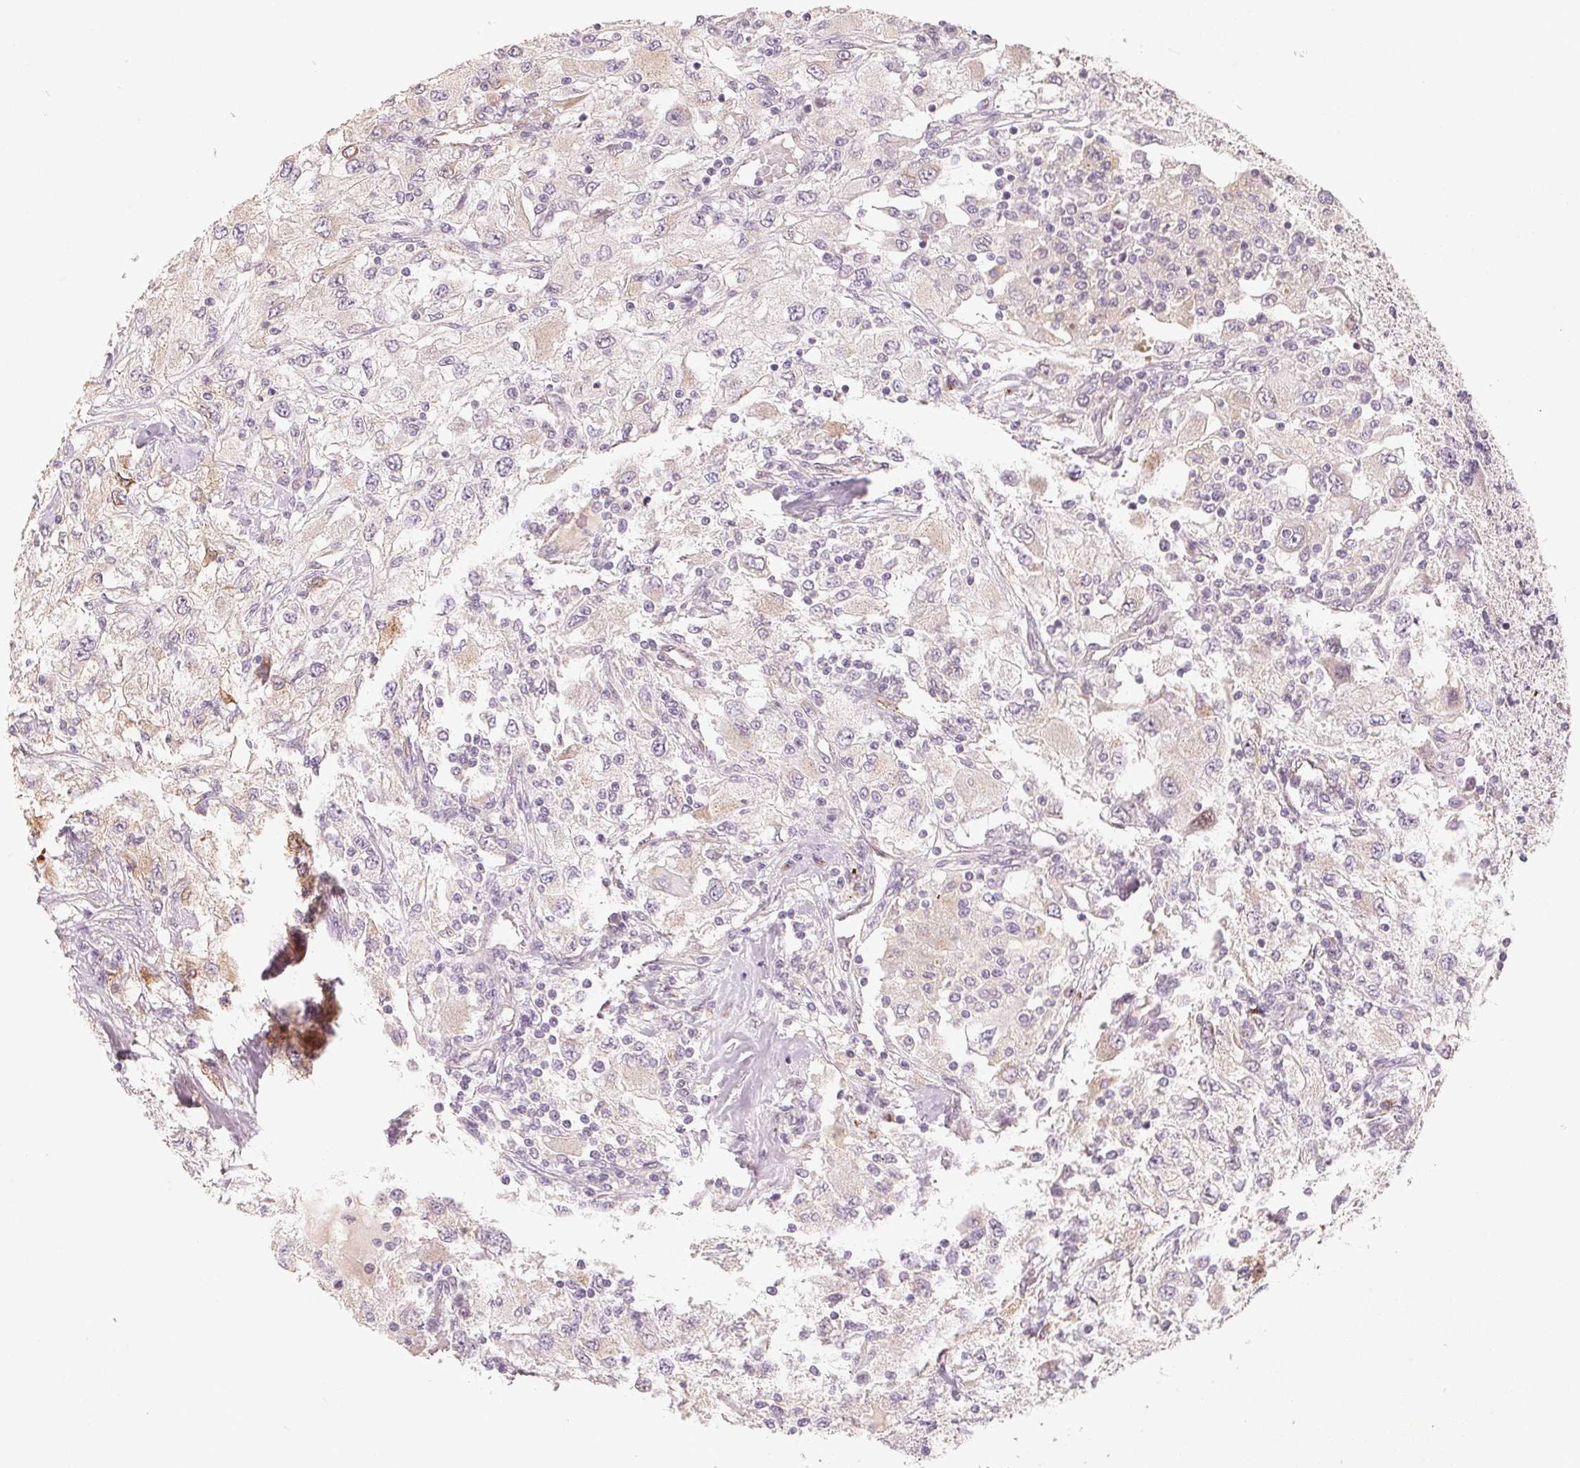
{"staining": {"intensity": "negative", "quantity": "none", "location": "none"}, "tissue": "renal cancer", "cell_type": "Tumor cells", "image_type": "cancer", "snomed": [{"axis": "morphology", "description": "Adenocarcinoma, NOS"}, {"axis": "topography", "description": "Kidney"}], "caption": "Immunohistochemistry of renal cancer (adenocarcinoma) exhibits no staining in tumor cells.", "gene": "TMSB15B", "patient": {"sex": "female", "age": 67}}